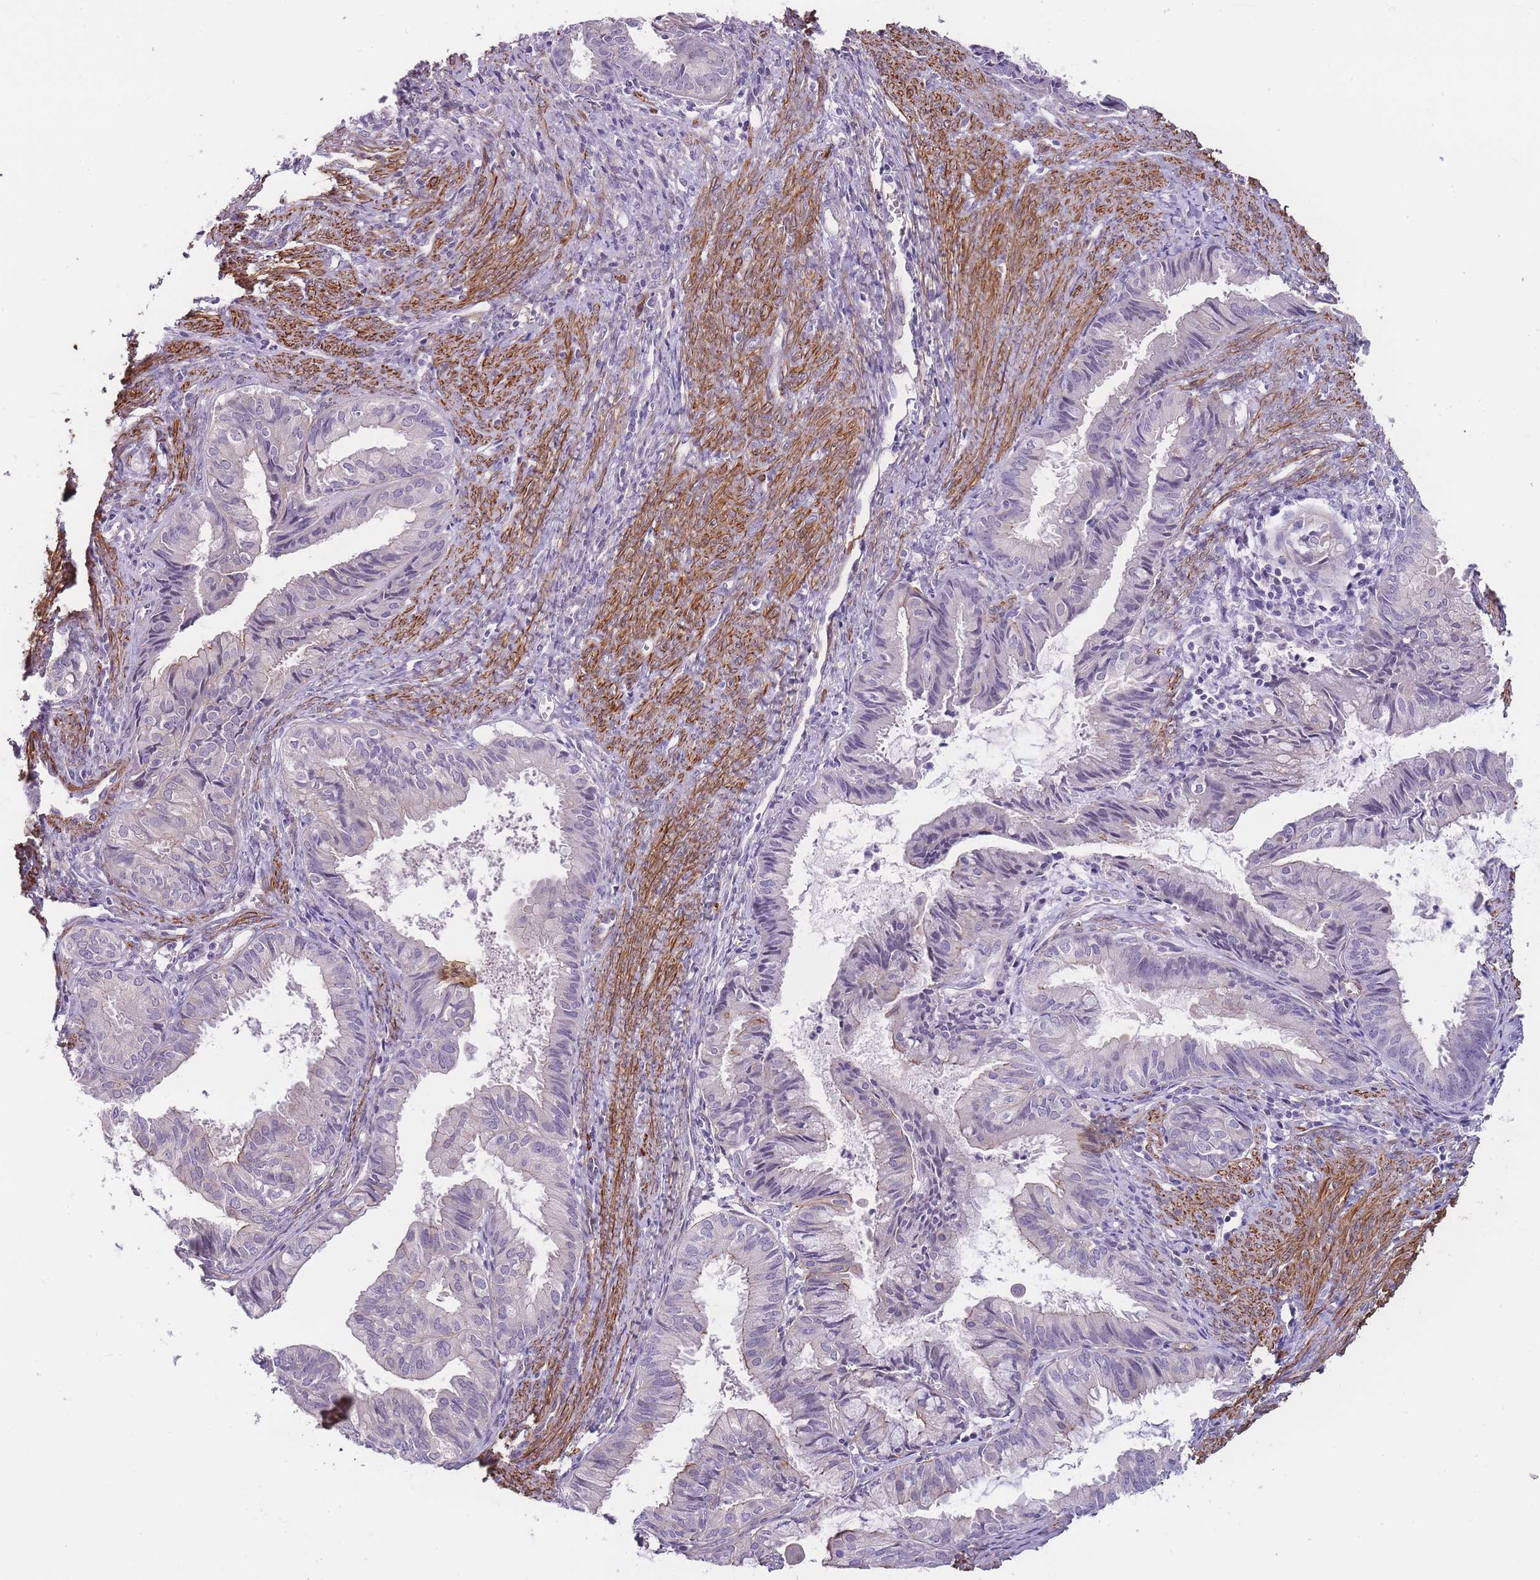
{"staining": {"intensity": "negative", "quantity": "none", "location": "none"}, "tissue": "endometrial cancer", "cell_type": "Tumor cells", "image_type": "cancer", "snomed": [{"axis": "morphology", "description": "Adenocarcinoma, NOS"}, {"axis": "topography", "description": "Endometrium"}], "caption": "This is a image of immunohistochemistry (IHC) staining of adenocarcinoma (endometrial), which shows no expression in tumor cells. (DAB (3,3'-diaminobenzidine) immunohistochemistry, high magnification).", "gene": "FAM124A", "patient": {"sex": "female", "age": 86}}